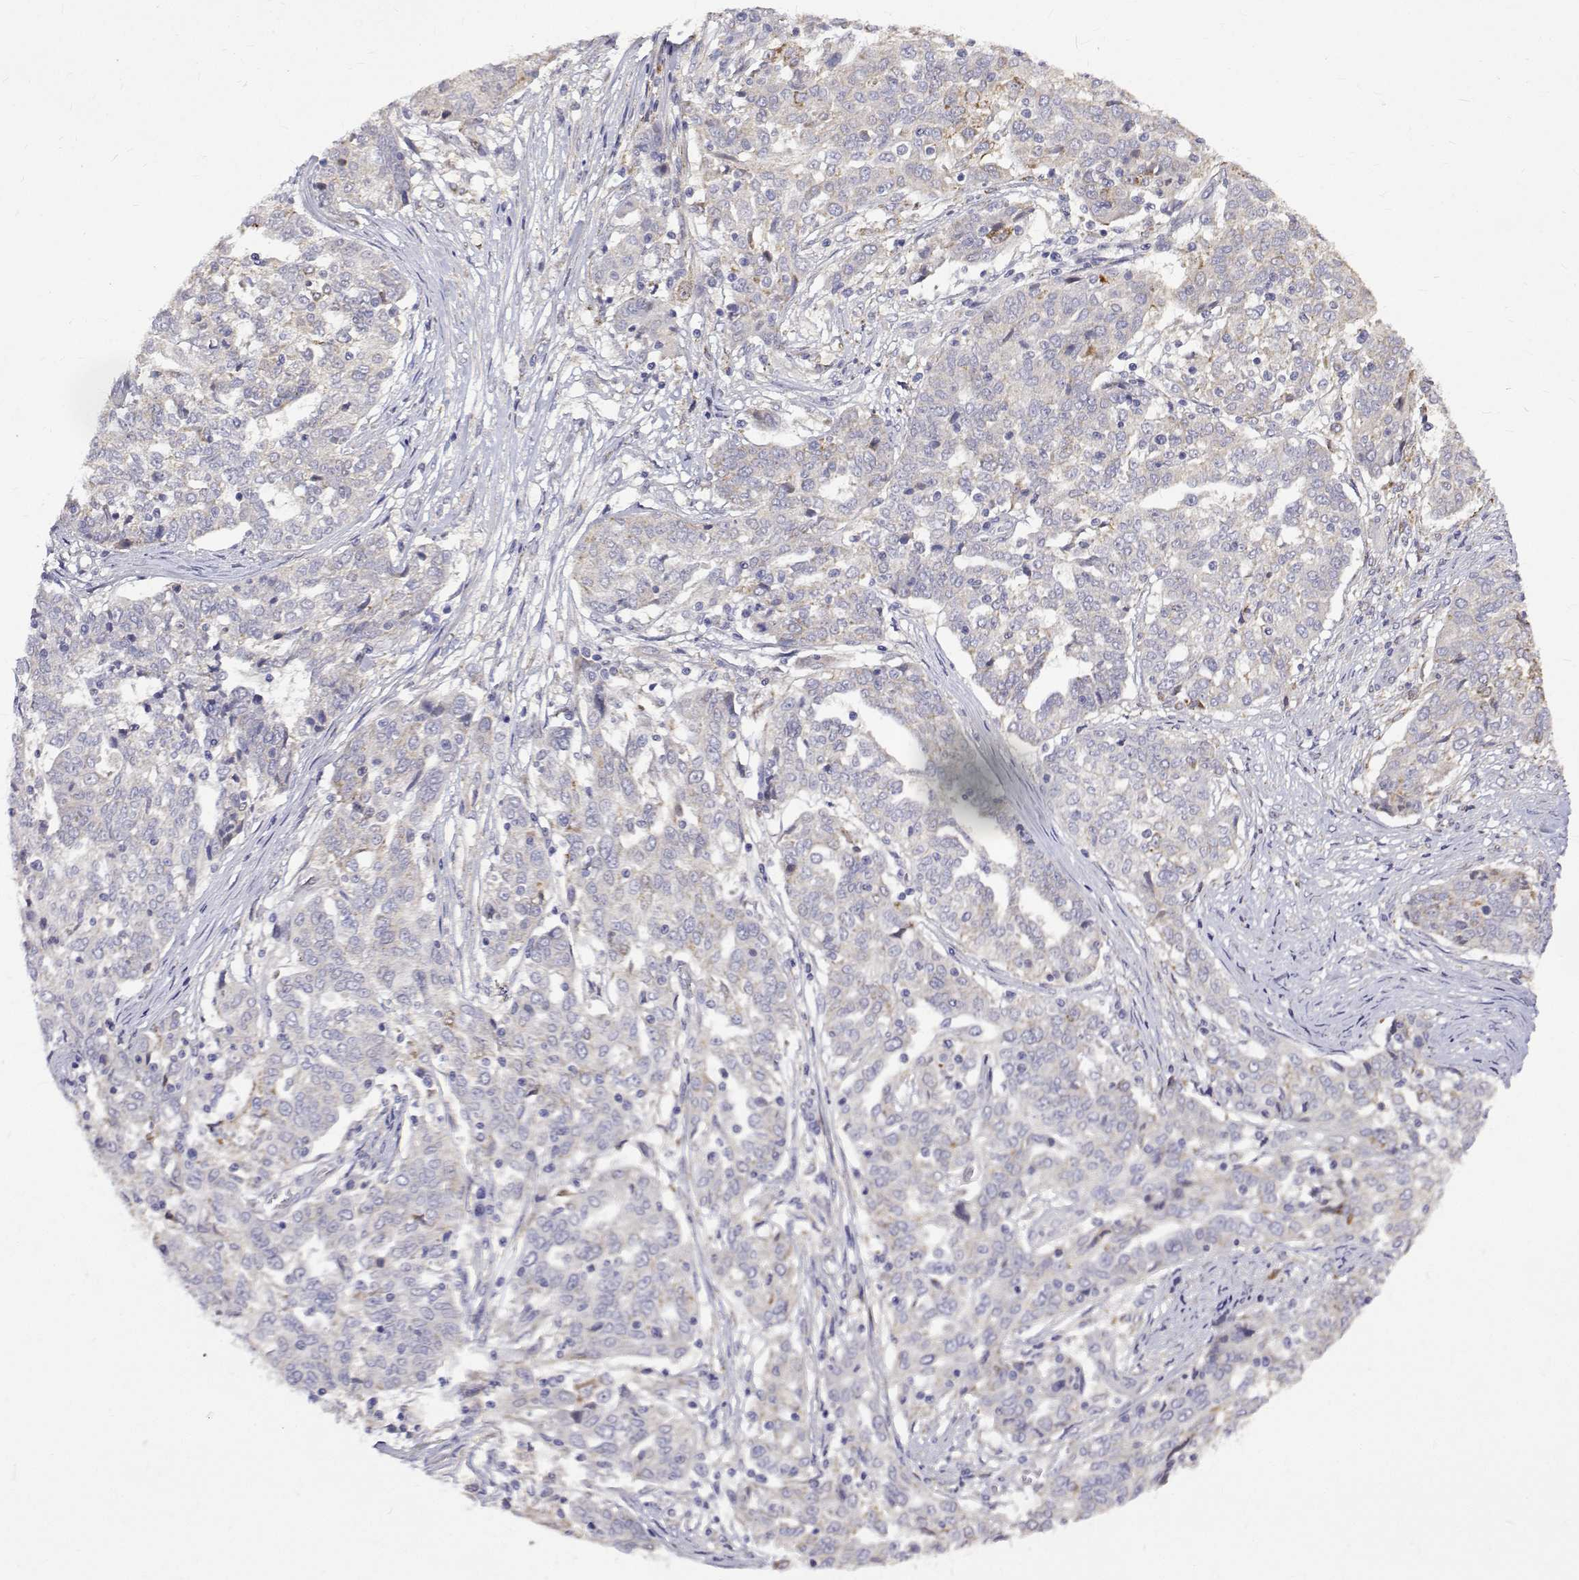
{"staining": {"intensity": "negative", "quantity": "none", "location": "none"}, "tissue": "ovarian cancer", "cell_type": "Tumor cells", "image_type": "cancer", "snomed": [{"axis": "morphology", "description": "Cystadenocarcinoma, serous, NOS"}, {"axis": "topography", "description": "Ovary"}], "caption": "High magnification brightfield microscopy of ovarian cancer stained with DAB (3,3'-diaminobenzidine) (brown) and counterstained with hematoxylin (blue): tumor cells show no significant expression.", "gene": "PADI1", "patient": {"sex": "female", "age": 67}}